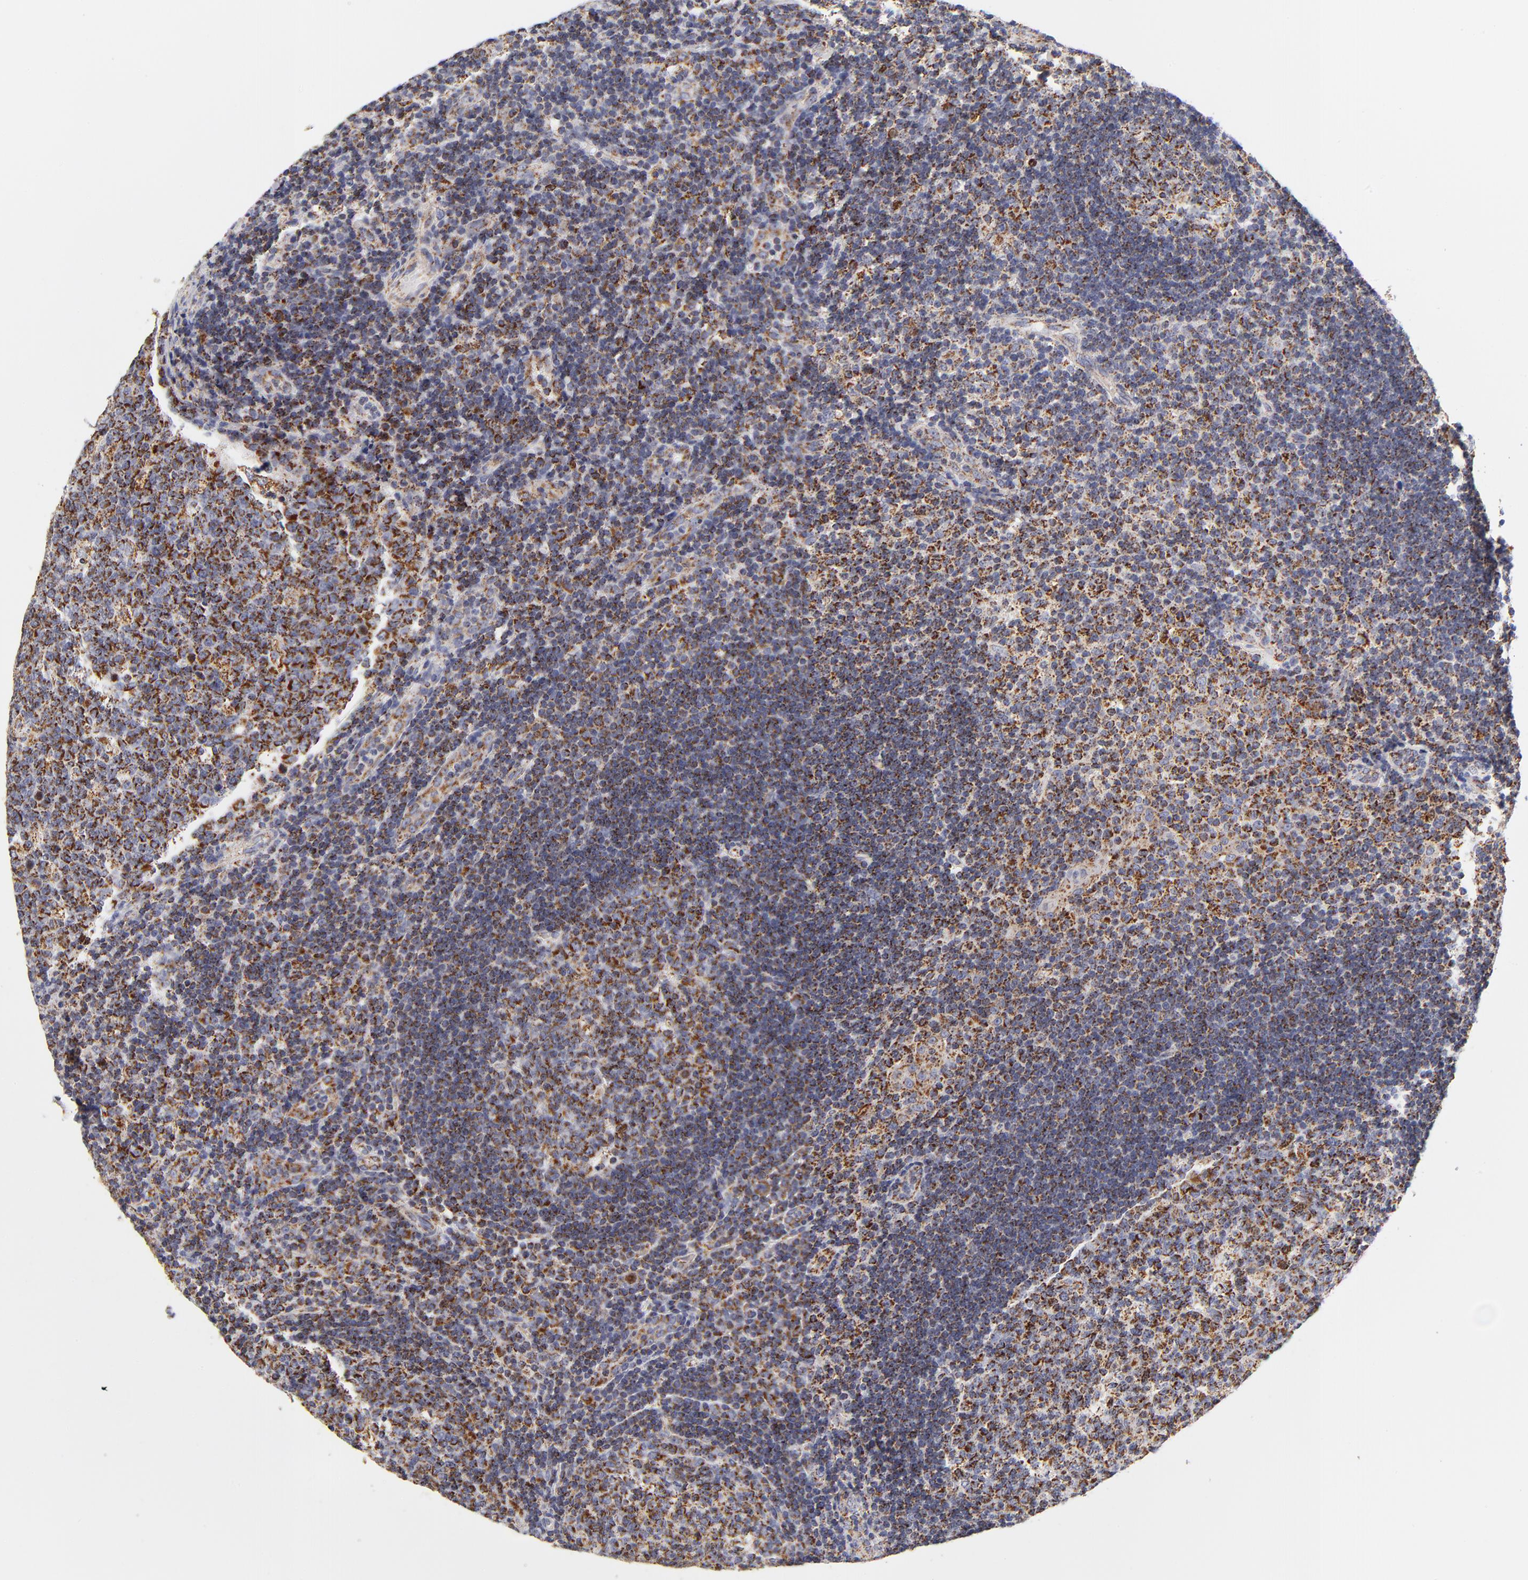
{"staining": {"intensity": "strong", "quantity": ">75%", "location": "cytoplasmic/membranous"}, "tissue": "tonsil", "cell_type": "Germinal center cells", "image_type": "normal", "snomed": [{"axis": "morphology", "description": "Normal tissue, NOS"}, {"axis": "topography", "description": "Tonsil"}], "caption": "Tonsil stained with IHC shows strong cytoplasmic/membranous expression in approximately >75% of germinal center cells. (Brightfield microscopy of DAB IHC at high magnification).", "gene": "ECHS1", "patient": {"sex": "female", "age": 40}}